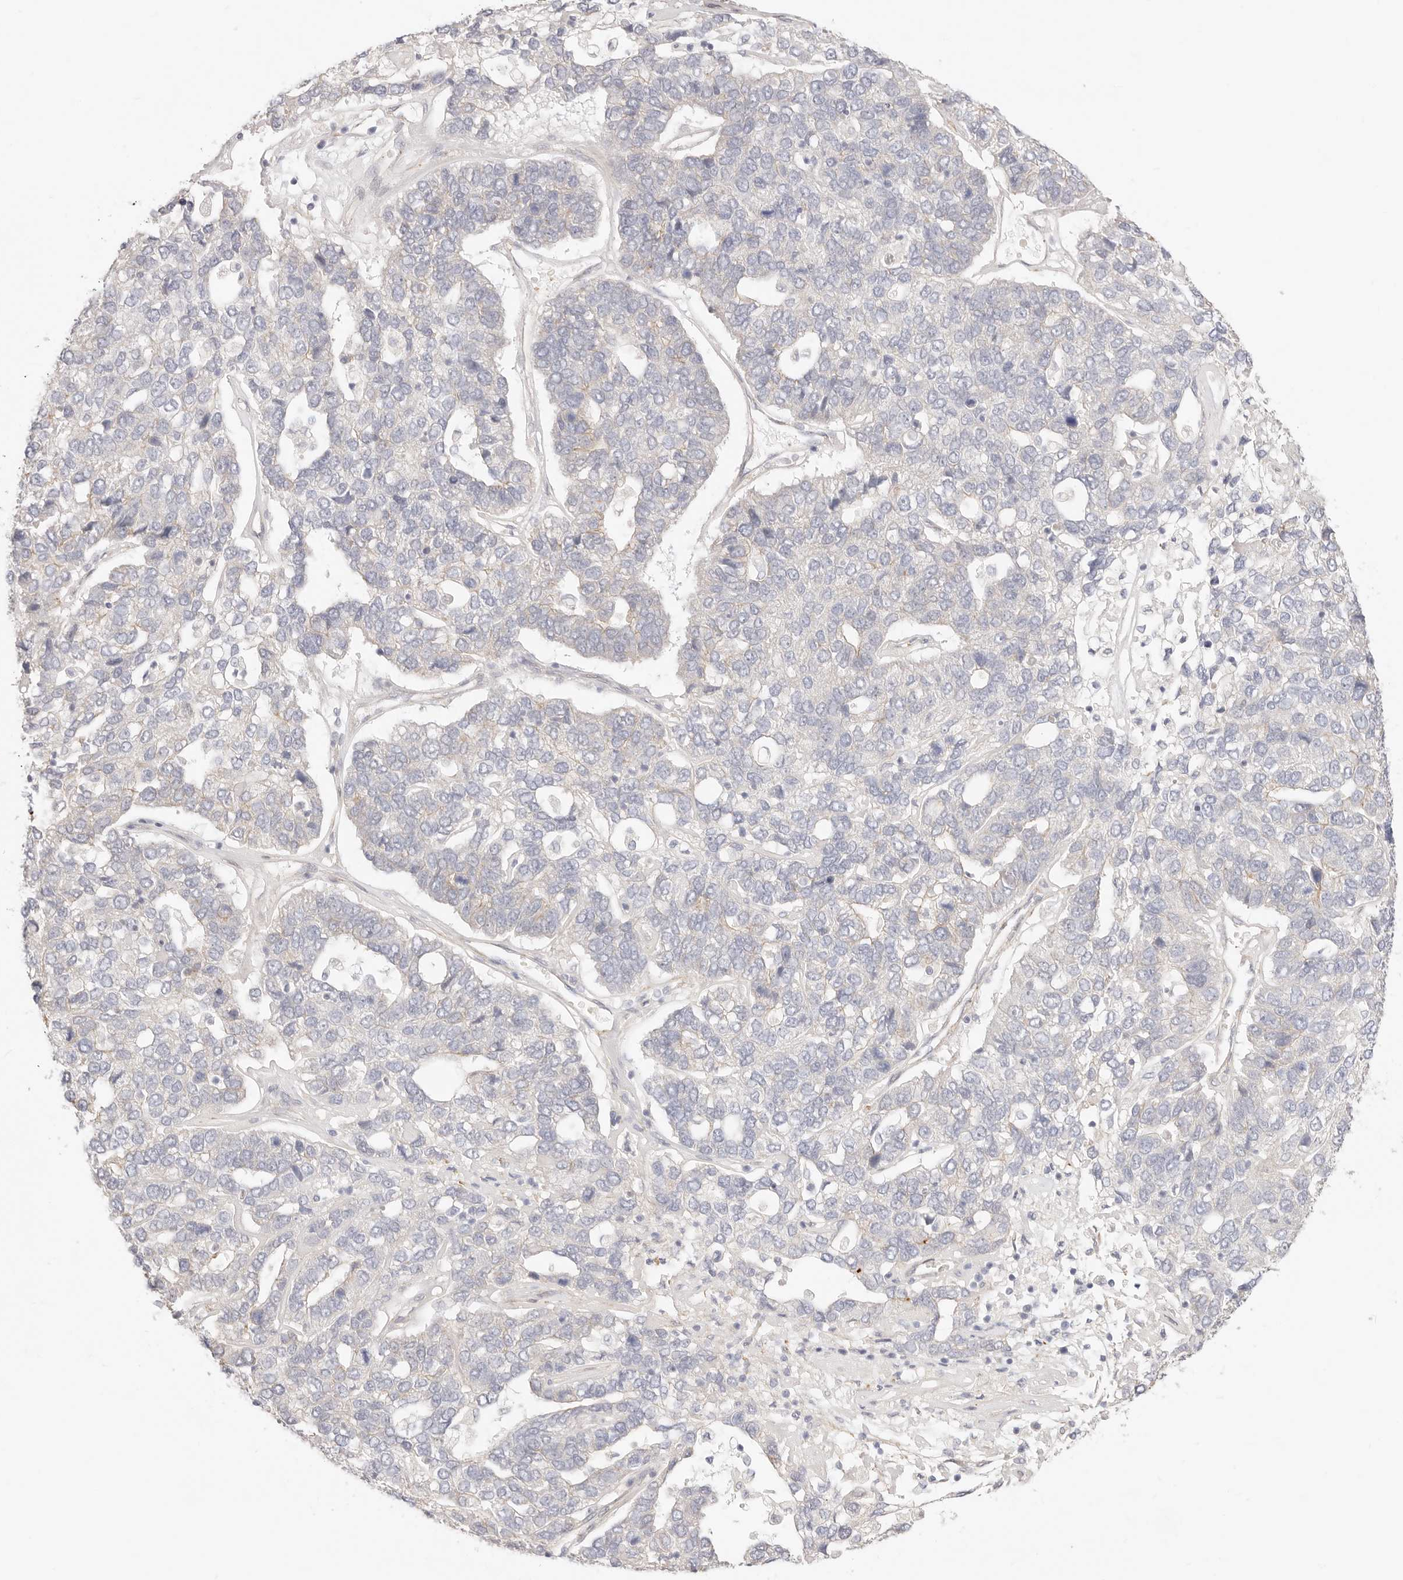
{"staining": {"intensity": "negative", "quantity": "none", "location": "none"}, "tissue": "pancreatic cancer", "cell_type": "Tumor cells", "image_type": "cancer", "snomed": [{"axis": "morphology", "description": "Adenocarcinoma, NOS"}, {"axis": "topography", "description": "Pancreas"}], "caption": "Immunohistochemistry of human pancreatic cancer (adenocarcinoma) exhibits no expression in tumor cells. (Brightfield microscopy of DAB (3,3'-diaminobenzidine) immunohistochemistry (IHC) at high magnification).", "gene": "UBXN10", "patient": {"sex": "female", "age": 61}}